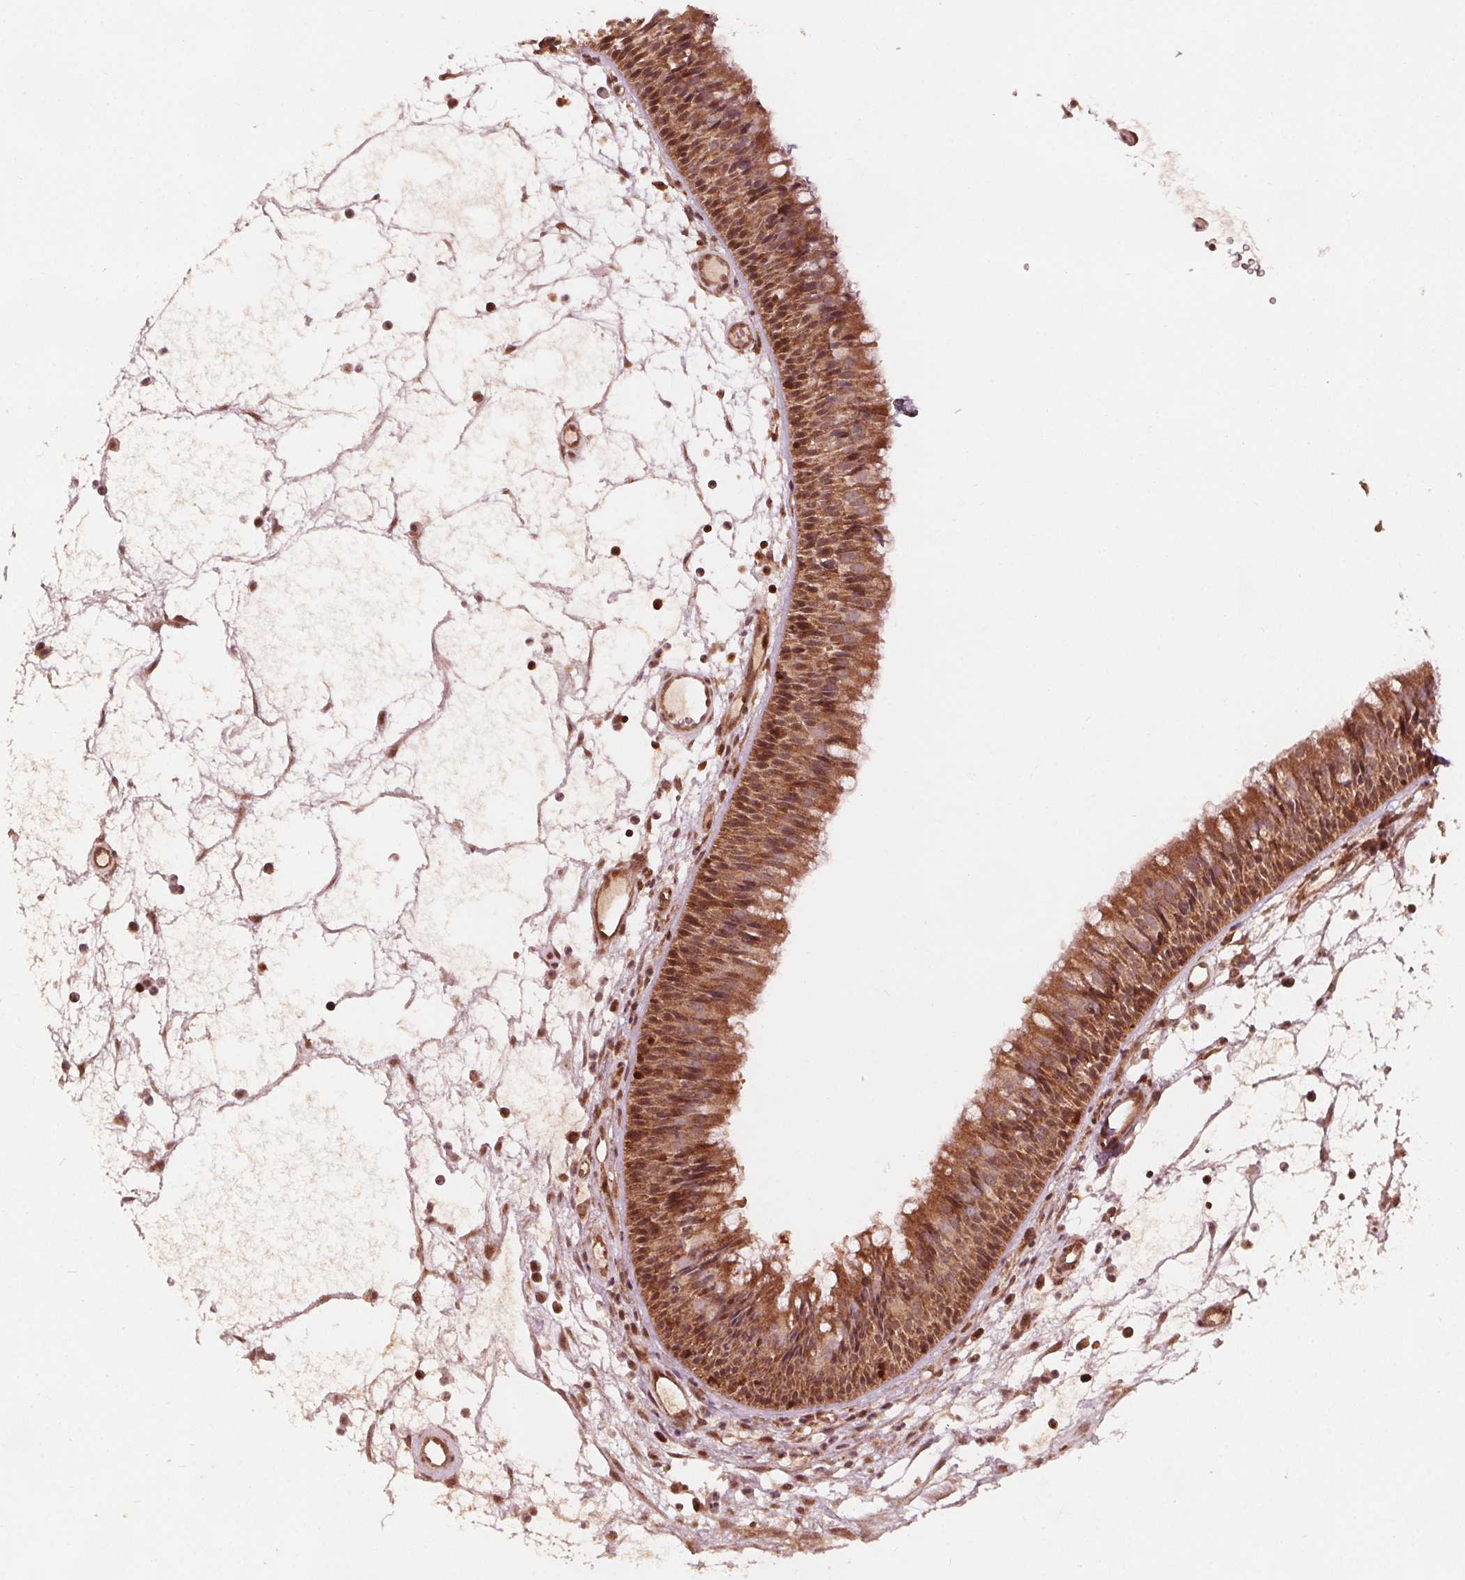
{"staining": {"intensity": "strong", "quantity": ">75%", "location": "cytoplasmic/membranous,nuclear"}, "tissue": "nasopharynx", "cell_type": "Respiratory epithelial cells", "image_type": "normal", "snomed": [{"axis": "morphology", "description": "Normal tissue, NOS"}, {"axis": "topography", "description": "Nasopharynx"}], "caption": "Immunohistochemical staining of benign nasopharynx displays high levels of strong cytoplasmic/membranous,nuclear positivity in approximately >75% of respiratory epithelial cells.", "gene": "AIP", "patient": {"sex": "male", "age": 31}}